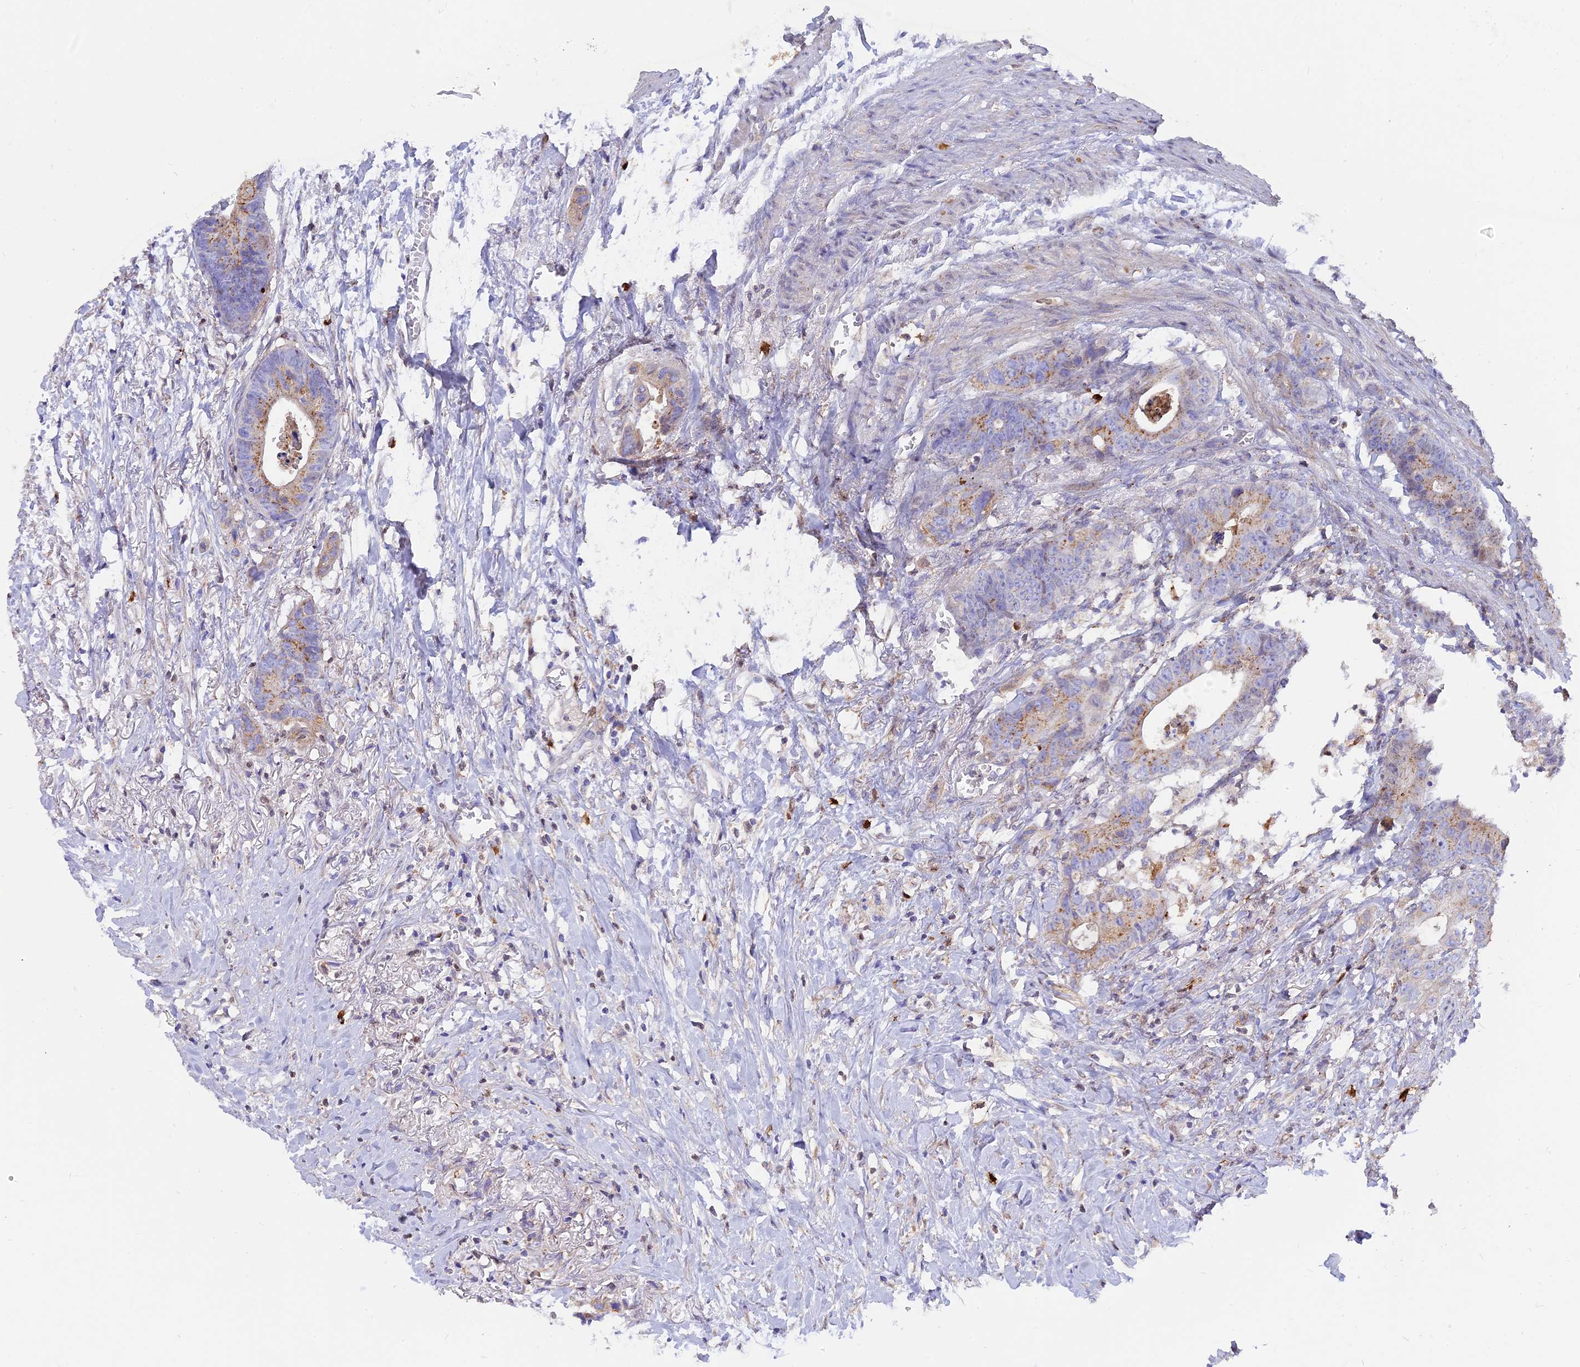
{"staining": {"intensity": "weak", "quantity": "<25%", "location": "cytoplasmic/membranous"}, "tissue": "colorectal cancer", "cell_type": "Tumor cells", "image_type": "cancer", "snomed": [{"axis": "morphology", "description": "Adenocarcinoma, NOS"}, {"axis": "topography", "description": "Colon"}], "caption": "DAB (3,3'-diaminobenzidine) immunohistochemical staining of colorectal cancer reveals no significant expression in tumor cells.", "gene": "CENPV", "patient": {"sex": "female", "age": 57}}